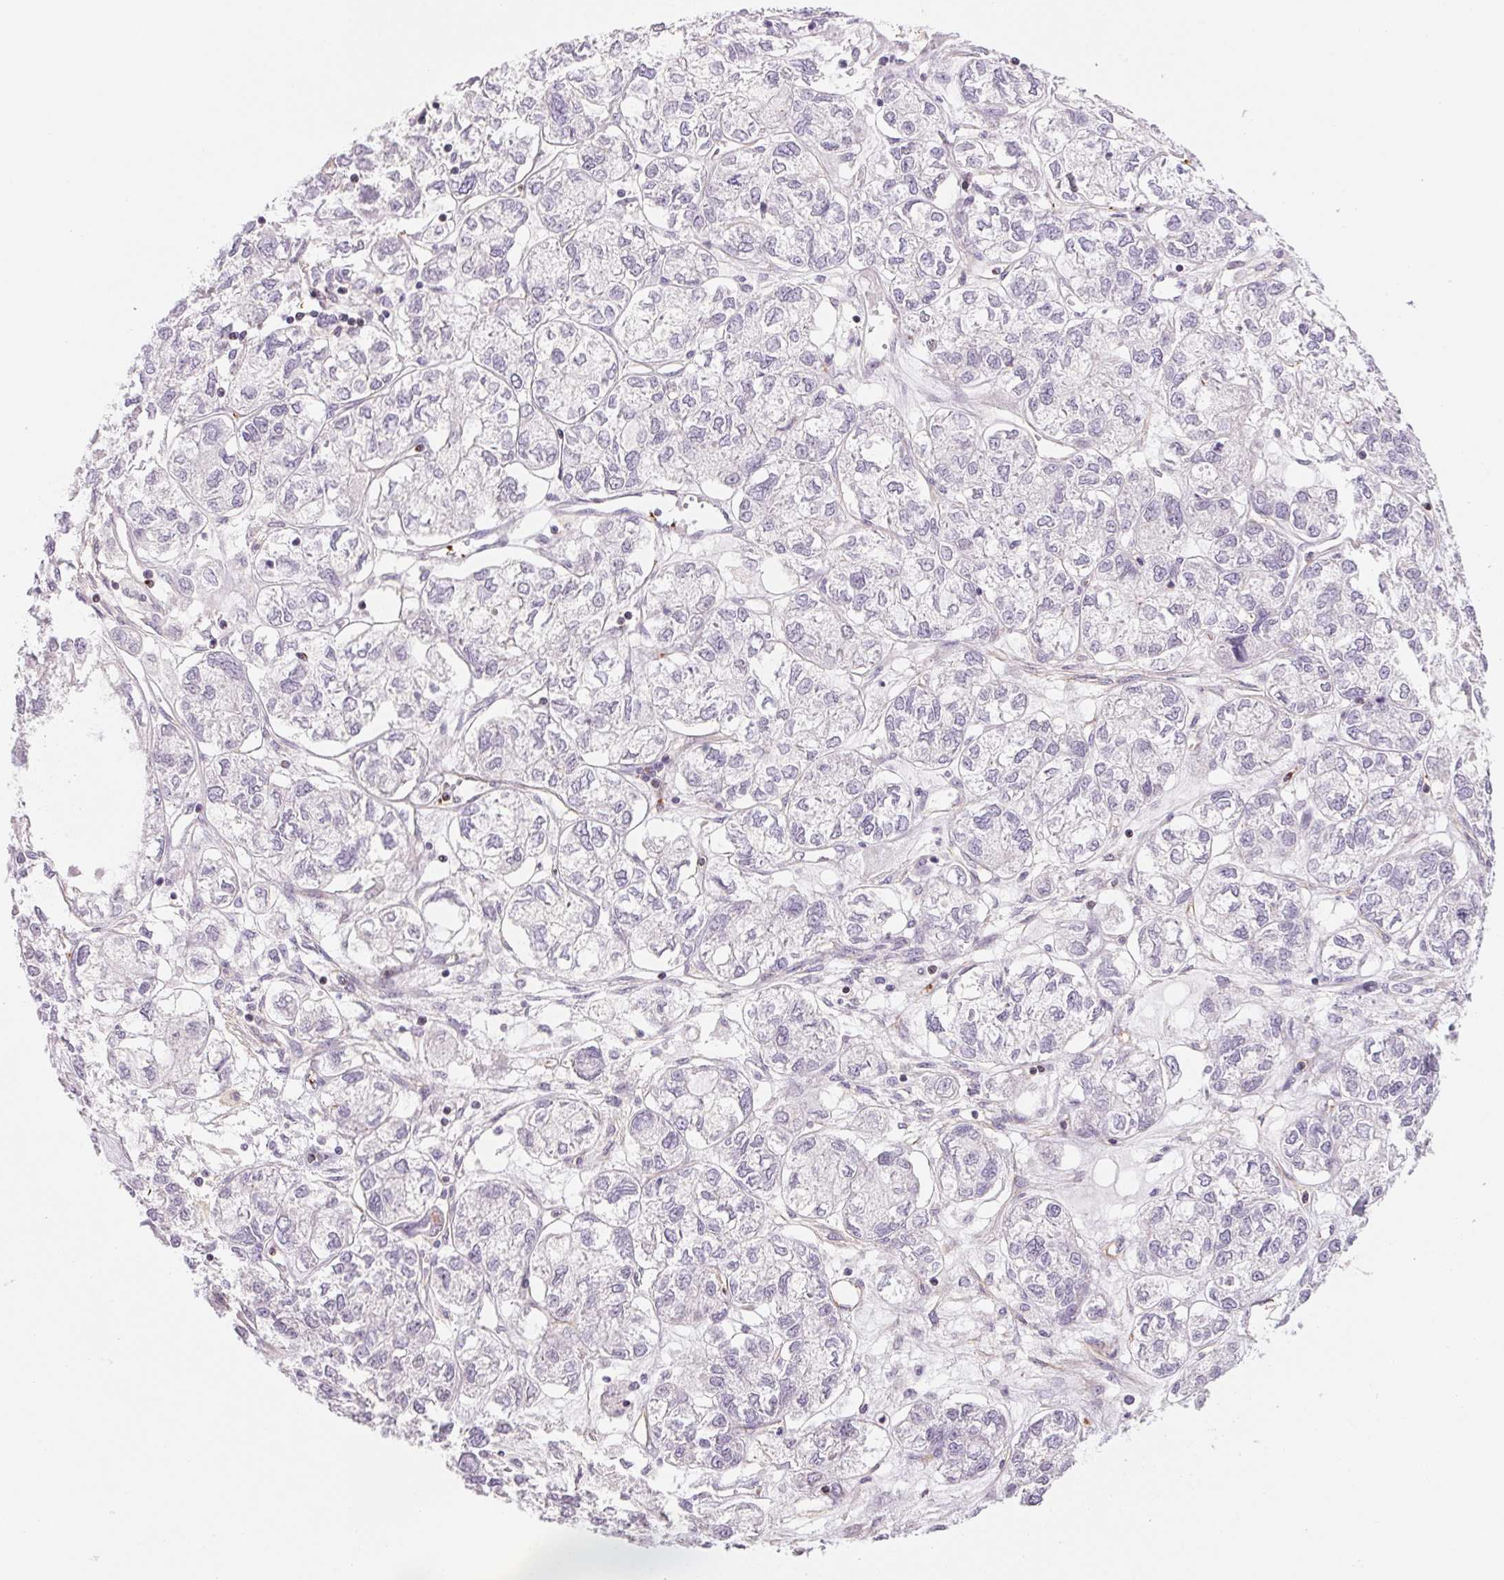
{"staining": {"intensity": "negative", "quantity": "none", "location": "none"}, "tissue": "ovarian cancer", "cell_type": "Tumor cells", "image_type": "cancer", "snomed": [{"axis": "morphology", "description": "Carcinoma, endometroid"}, {"axis": "topography", "description": "Ovary"}], "caption": "Human ovarian endometroid carcinoma stained for a protein using IHC exhibits no staining in tumor cells.", "gene": "ANKRD13B", "patient": {"sex": "female", "age": 64}}